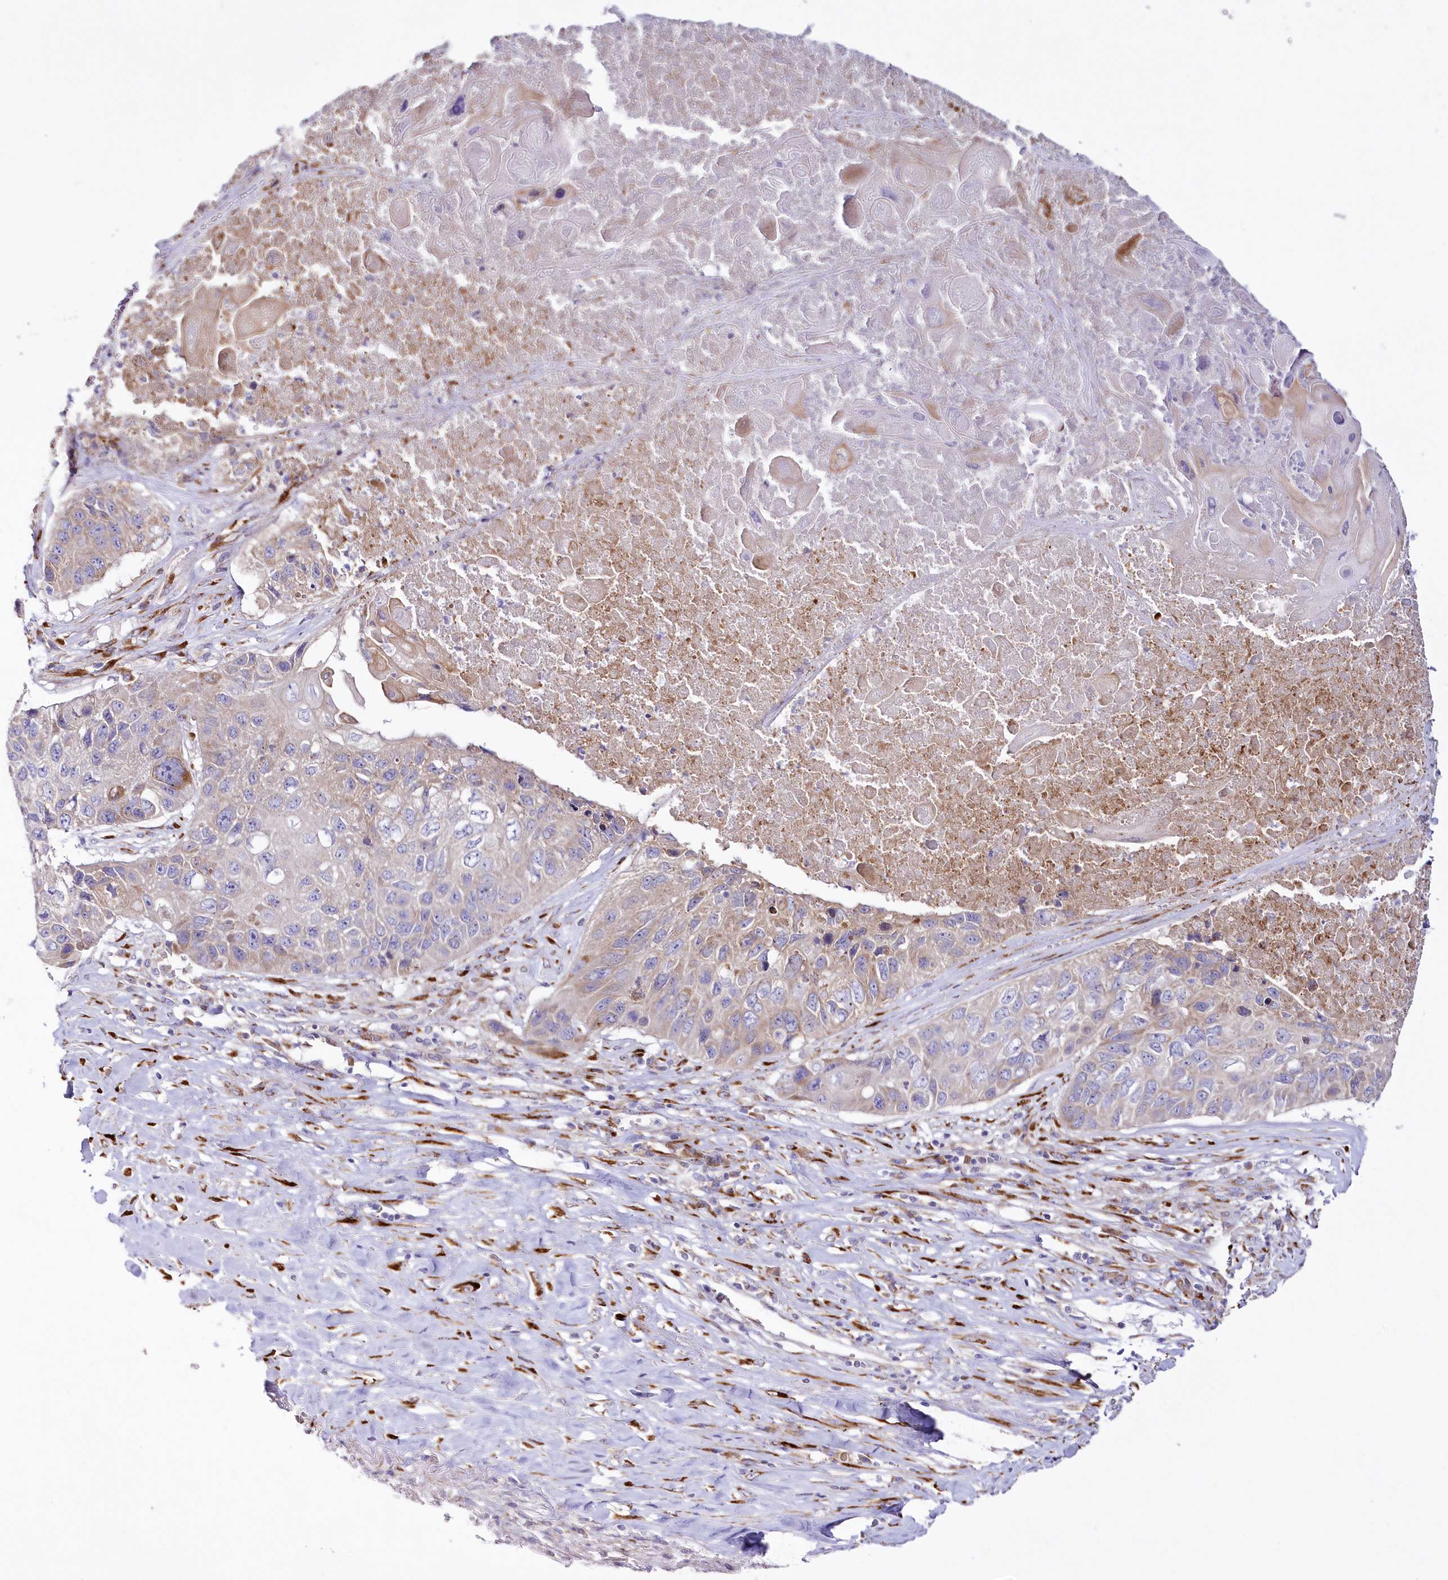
{"staining": {"intensity": "moderate", "quantity": "<25%", "location": "cytoplasmic/membranous"}, "tissue": "lung cancer", "cell_type": "Tumor cells", "image_type": "cancer", "snomed": [{"axis": "morphology", "description": "Squamous cell carcinoma, NOS"}, {"axis": "topography", "description": "Lung"}], "caption": "Tumor cells reveal low levels of moderate cytoplasmic/membranous positivity in approximately <25% of cells in human lung cancer (squamous cell carcinoma). The protein is shown in brown color, while the nuclei are stained blue.", "gene": "ARFGEF3", "patient": {"sex": "male", "age": 61}}